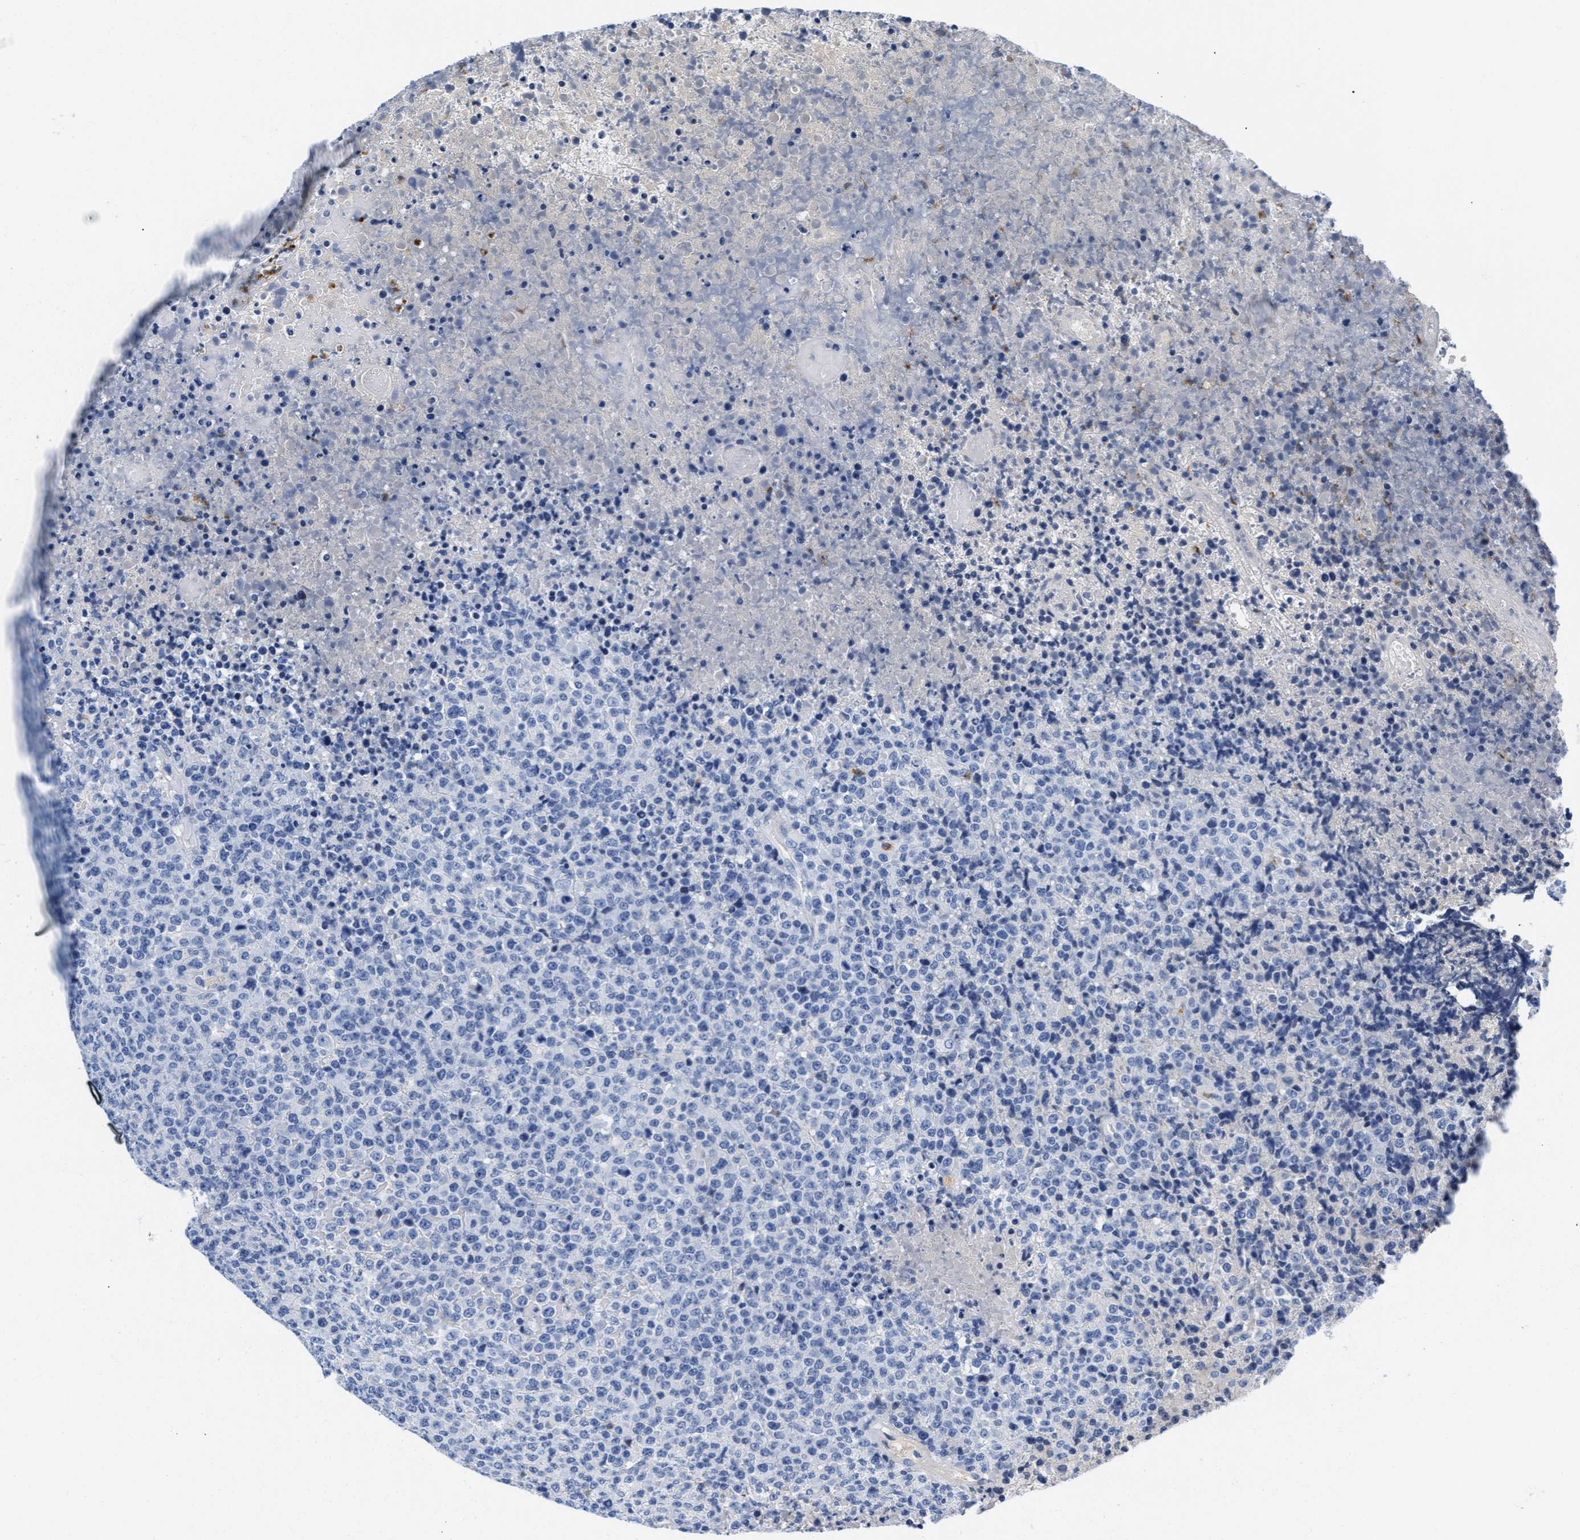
{"staining": {"intensity": "negative", "quantity": "none", "location": "none"}, "tissue": "lymphoma", "cell_type": "Tumor cells", "image_type": "cancer", "snomed": [{"axis": "morphology", "description": "Malignant lymphoma, non-Hodgkin's type, High grade"}, {"axis": "topography", "description": "Lymph node"}], "caption": "DAB immunohistochemical staining of human lymphoma reveals no significant staining in tumor cells.", "gene": "MMP8", "patient": {"sex": "male", "age": 13}}